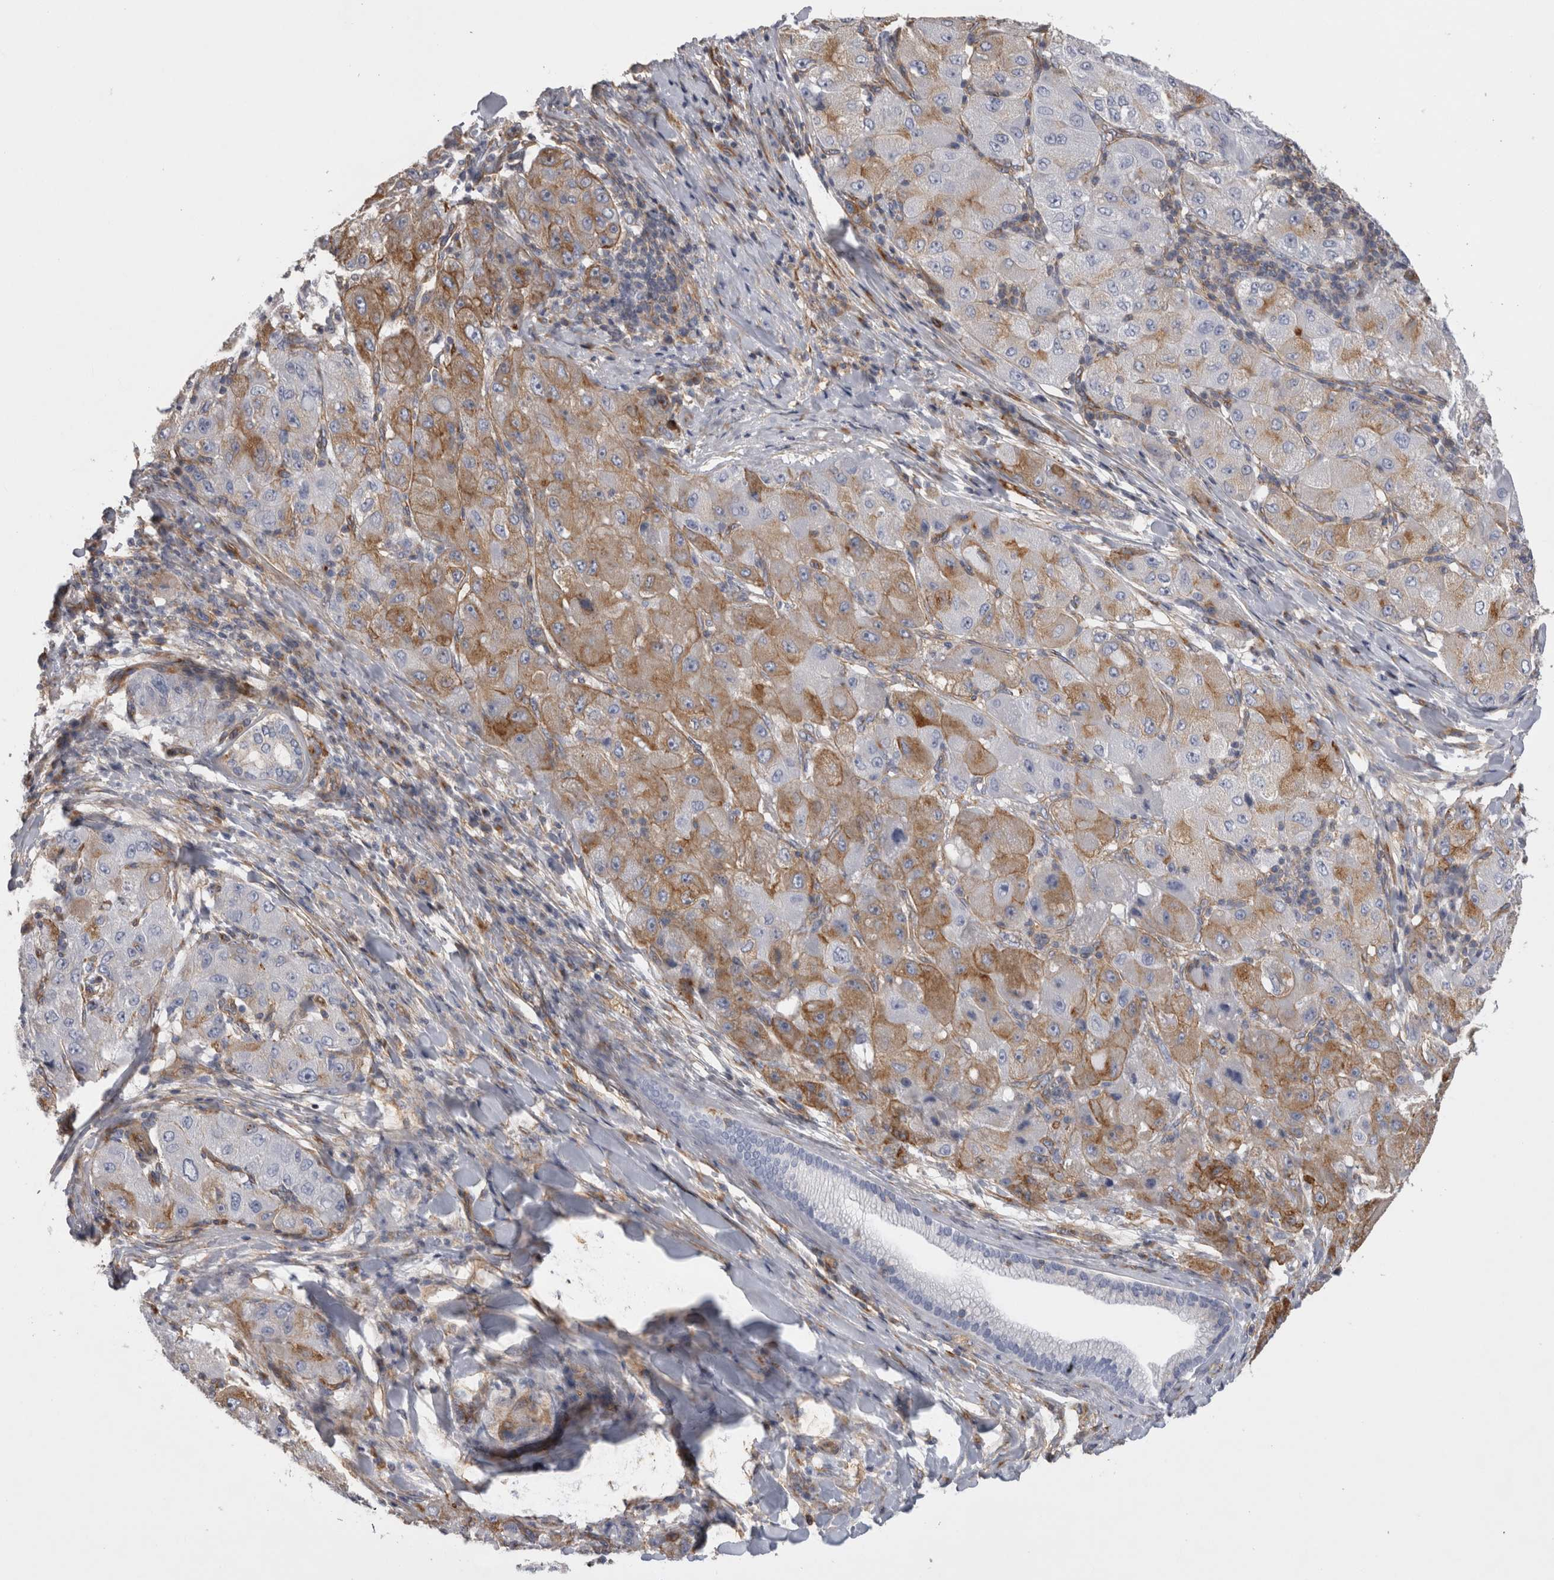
{"staining": {"intensity": "moderate", "quantity": "25%-75%", "location": "cytoplasmic/membranous"}, "tissue": "liver cancer", "cell_type": "Tumor cells", "image_type": "cancer", "snomed": [{"axis": "morphology", "description": "Carcinoma, Hepatocellular, NOS"}, {"axis": "topography", "description": "Liver"}], "caption": "Immunohistochemical staining of liver hepatocellular carcinoma reveals medium levels of moderate cytoplasmic/membranous protein staining in approximately 25%-75% of tumor cells.", "gene": "ATXN3", "patient": {"sex": "male", "age": 80}}